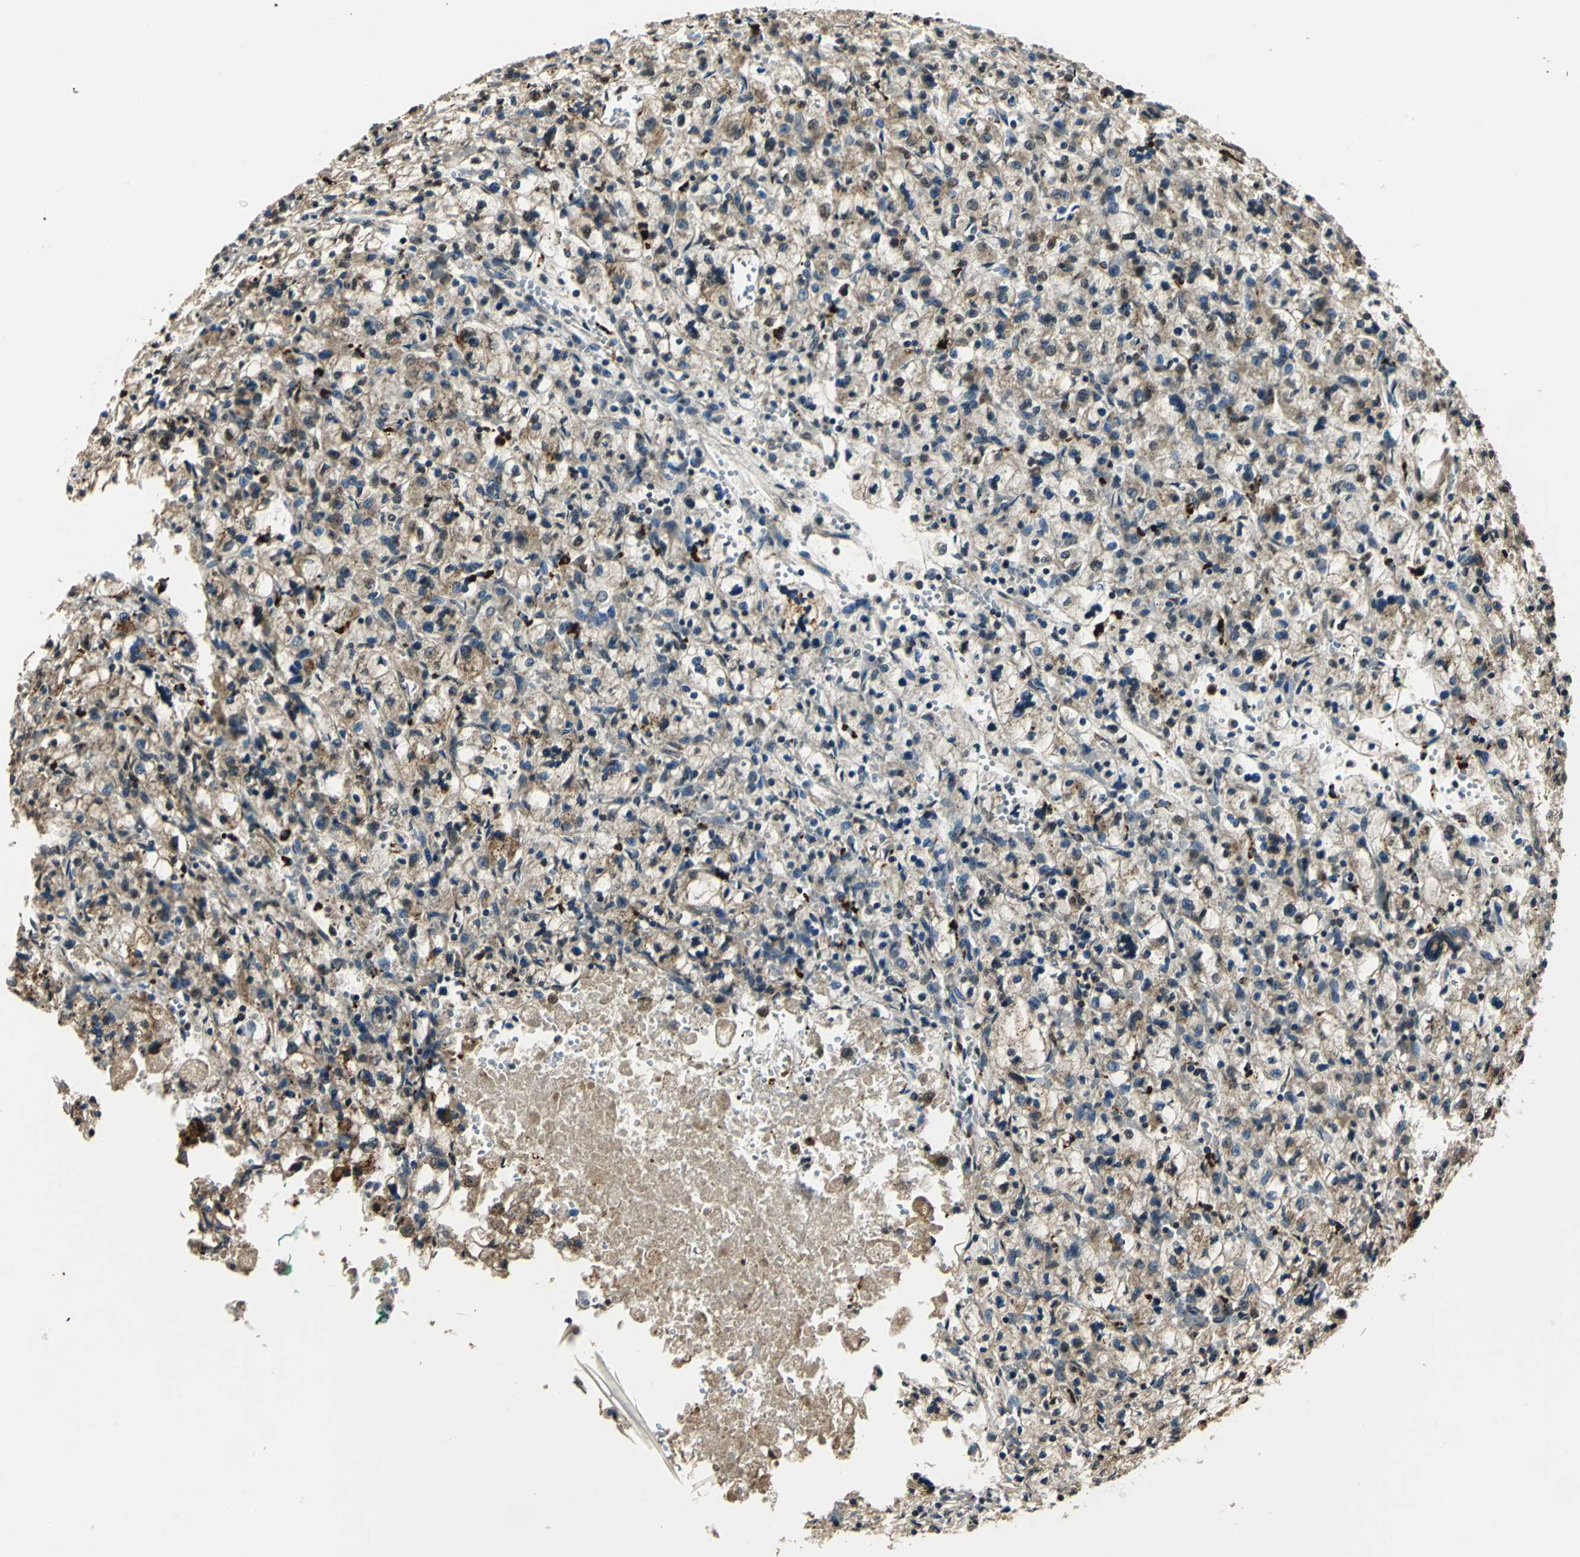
{"staining": {"intensity": "weak", "quantity": ">75%", "location": "cytoplasmic/membranous,nuclear"}, "tissue": "renal cancer", "cell_type": "Tumor cells", "image_type": "cancer", "snomed": [{"axis": "morphology", "description": "Adenocarcinoma, NOS"}, {"axis": "topography", "description": "Kidney"}], "caption": "Protein positivity by immunohistochemistry reveals weak cytoplasmic/membranous and nuclear staining in about >75% of tumor cells in renal cancer (adenocarcinoma). (IHC, brightfield microscopy, high magnification).", "gene": "PPP1R13L", "patient": {"sex": "female", "age": 83}}